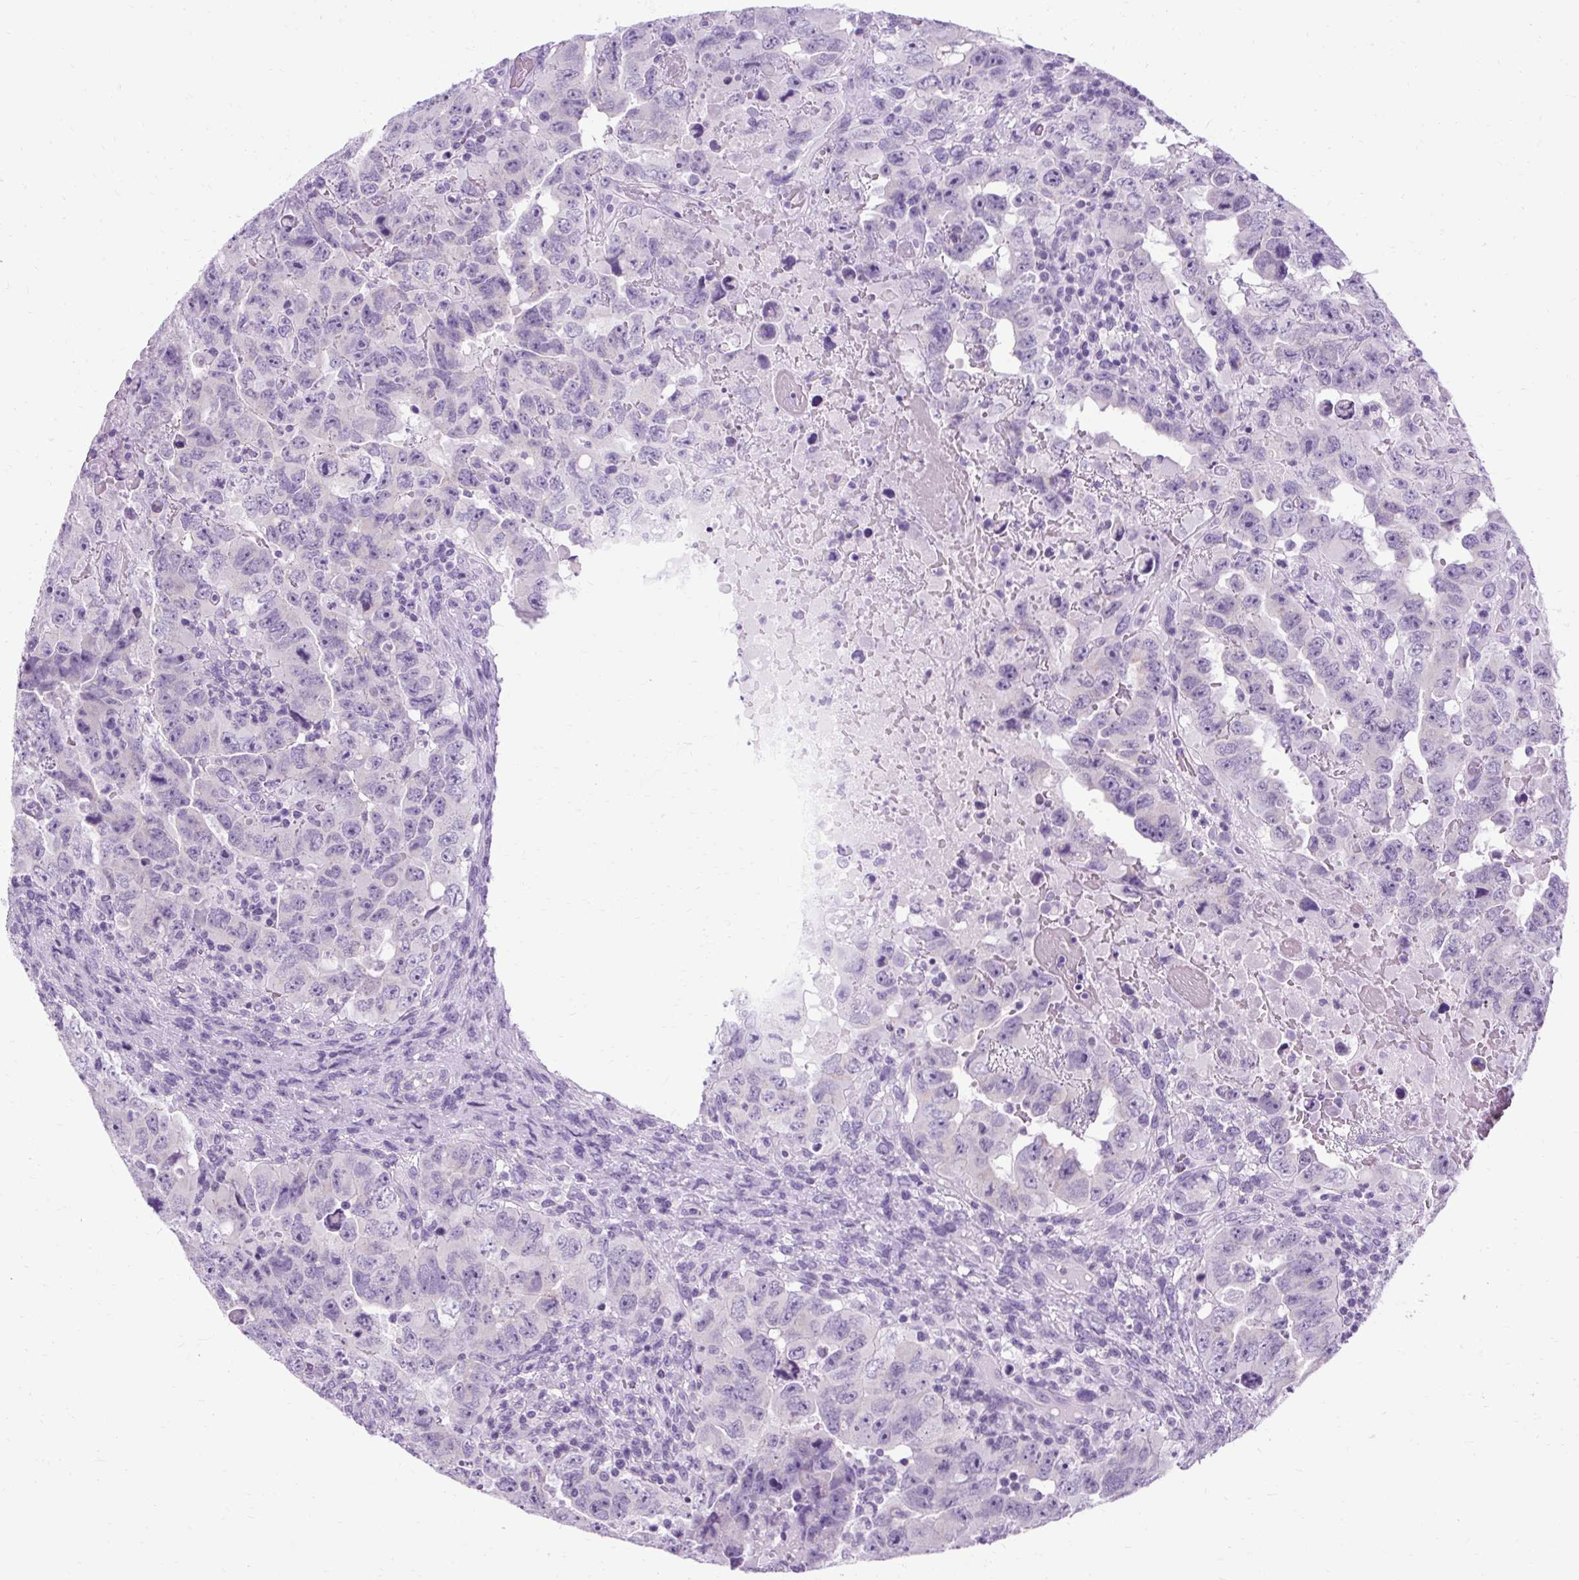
{"staining": {"intensity": "negative", "quantity": "none", "location": "none"}, "tissue": "testis cancer", "cell_type": "Tumor cells", "image_type": "cancer", "snomed": [{"axis": "morphology", "description": "Carcinoma, Embryonal, NOS"}, {"axis": "topography", "description": "Testis"}], "caption": "Immunohistochemistry (IHC) of human testis embryonal carcinoma exhibits no expression in tumor cells. (DAB immunohistochemistry, high magnification).", "gene": "B3GNT4", "patient": {"sex": "male", "age": 24}}